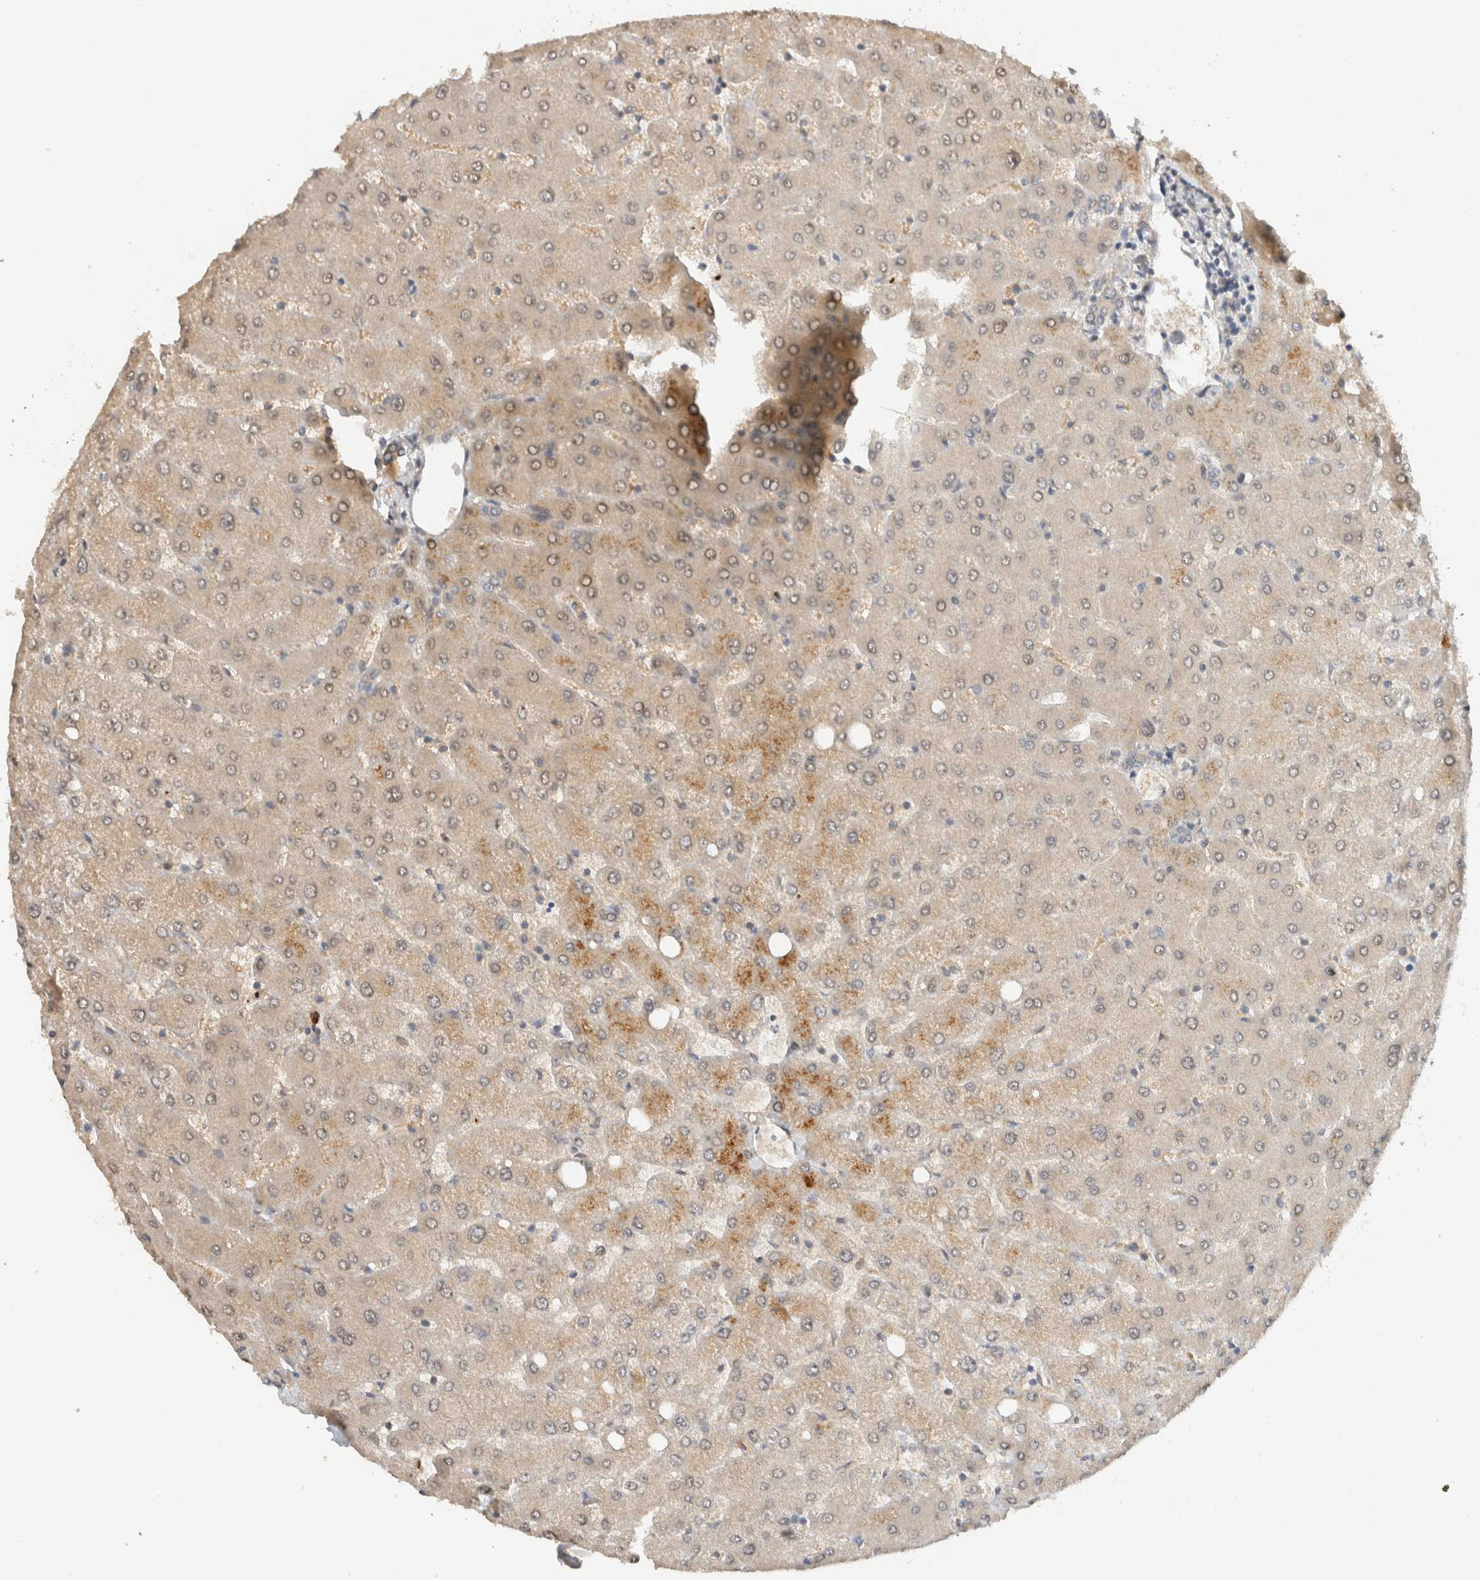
{"staining": {"intensity": "negative", "quantity": "none", "location": "none"}, "tissue": "liver", "cell_type": "Cholangiocytes", "image_type": "normal", "snomed": [{"axis": "morphology", "description": "Normal tissue, NOS"}, {"axis": "topography", "description": "Liver"}], "caption": "Immunohistochemical staining of unremarkable human liver displays no significant expression in cholangiocytes. The staining is performed using DAB brown chromogen with nuclei counter-stained in using hematoxylin.", "gene": "PUM1", "patient": {"sex": "female", "age": 54}}